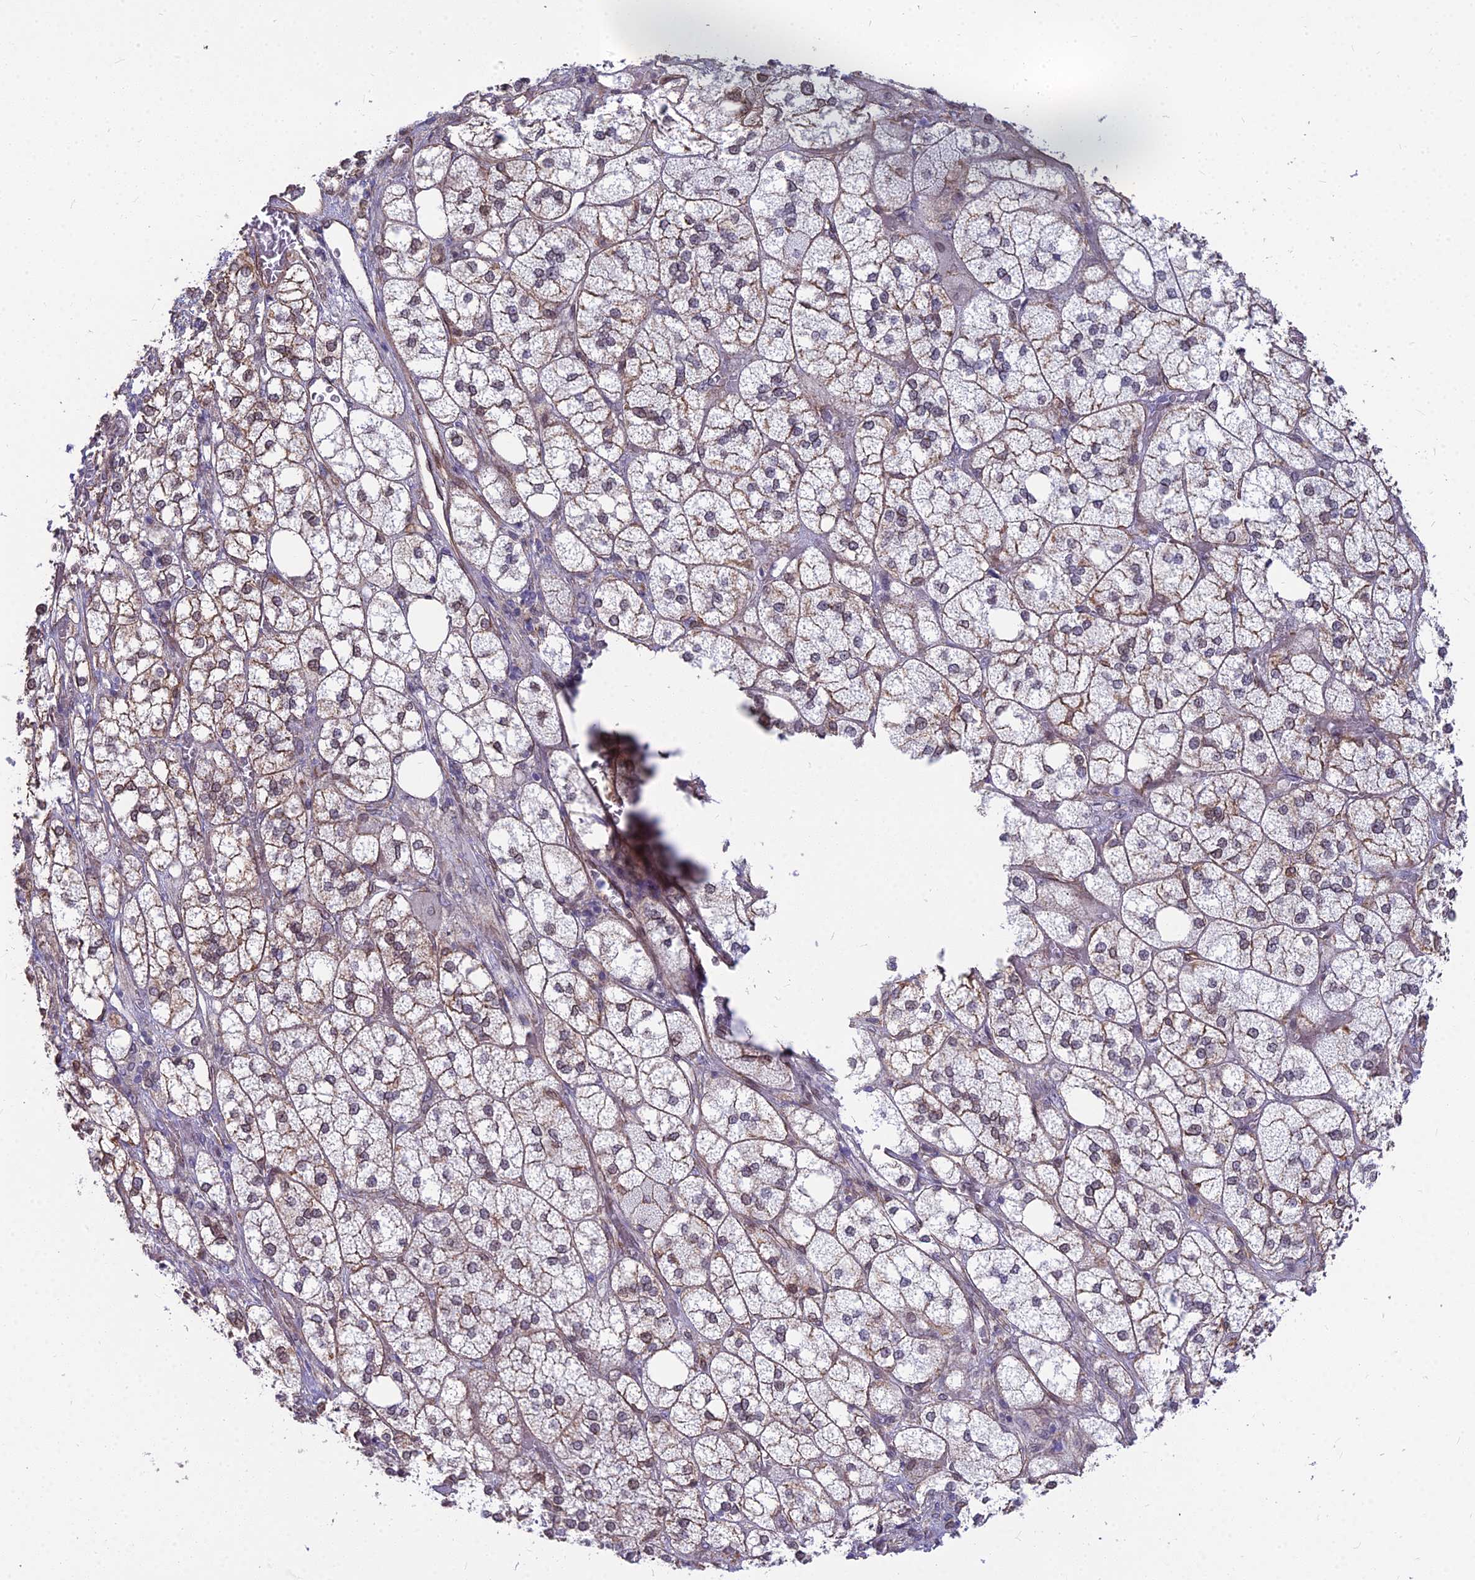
{"staining": {"intensity": "moderate", "quantity": "25%-75%", "location": "cytoplasmic/membranous,nuclear"}, "tissue": "adrenal gland", "cell_type": "Glandular cells", "image_type": "normal", "snomed": [{"axis": "morphology", "description": "Normal tissue, NOS"}, {"axis": "topography", "description": "Adrenal gland"}], "caption": "Immunohistochemical staining of benign human adrenal gland reveals 25%-75% levels of moderate cytoplasmic/membranous,nuclear protein expression in approximately 25%-75% of glandular cells. (DAB (3,3'-diaminobenzidine) = brown stain, brightfield microscopy at high magnification).", "gene": "YJU2", "patient": {"sex": "male", "age": 61}}